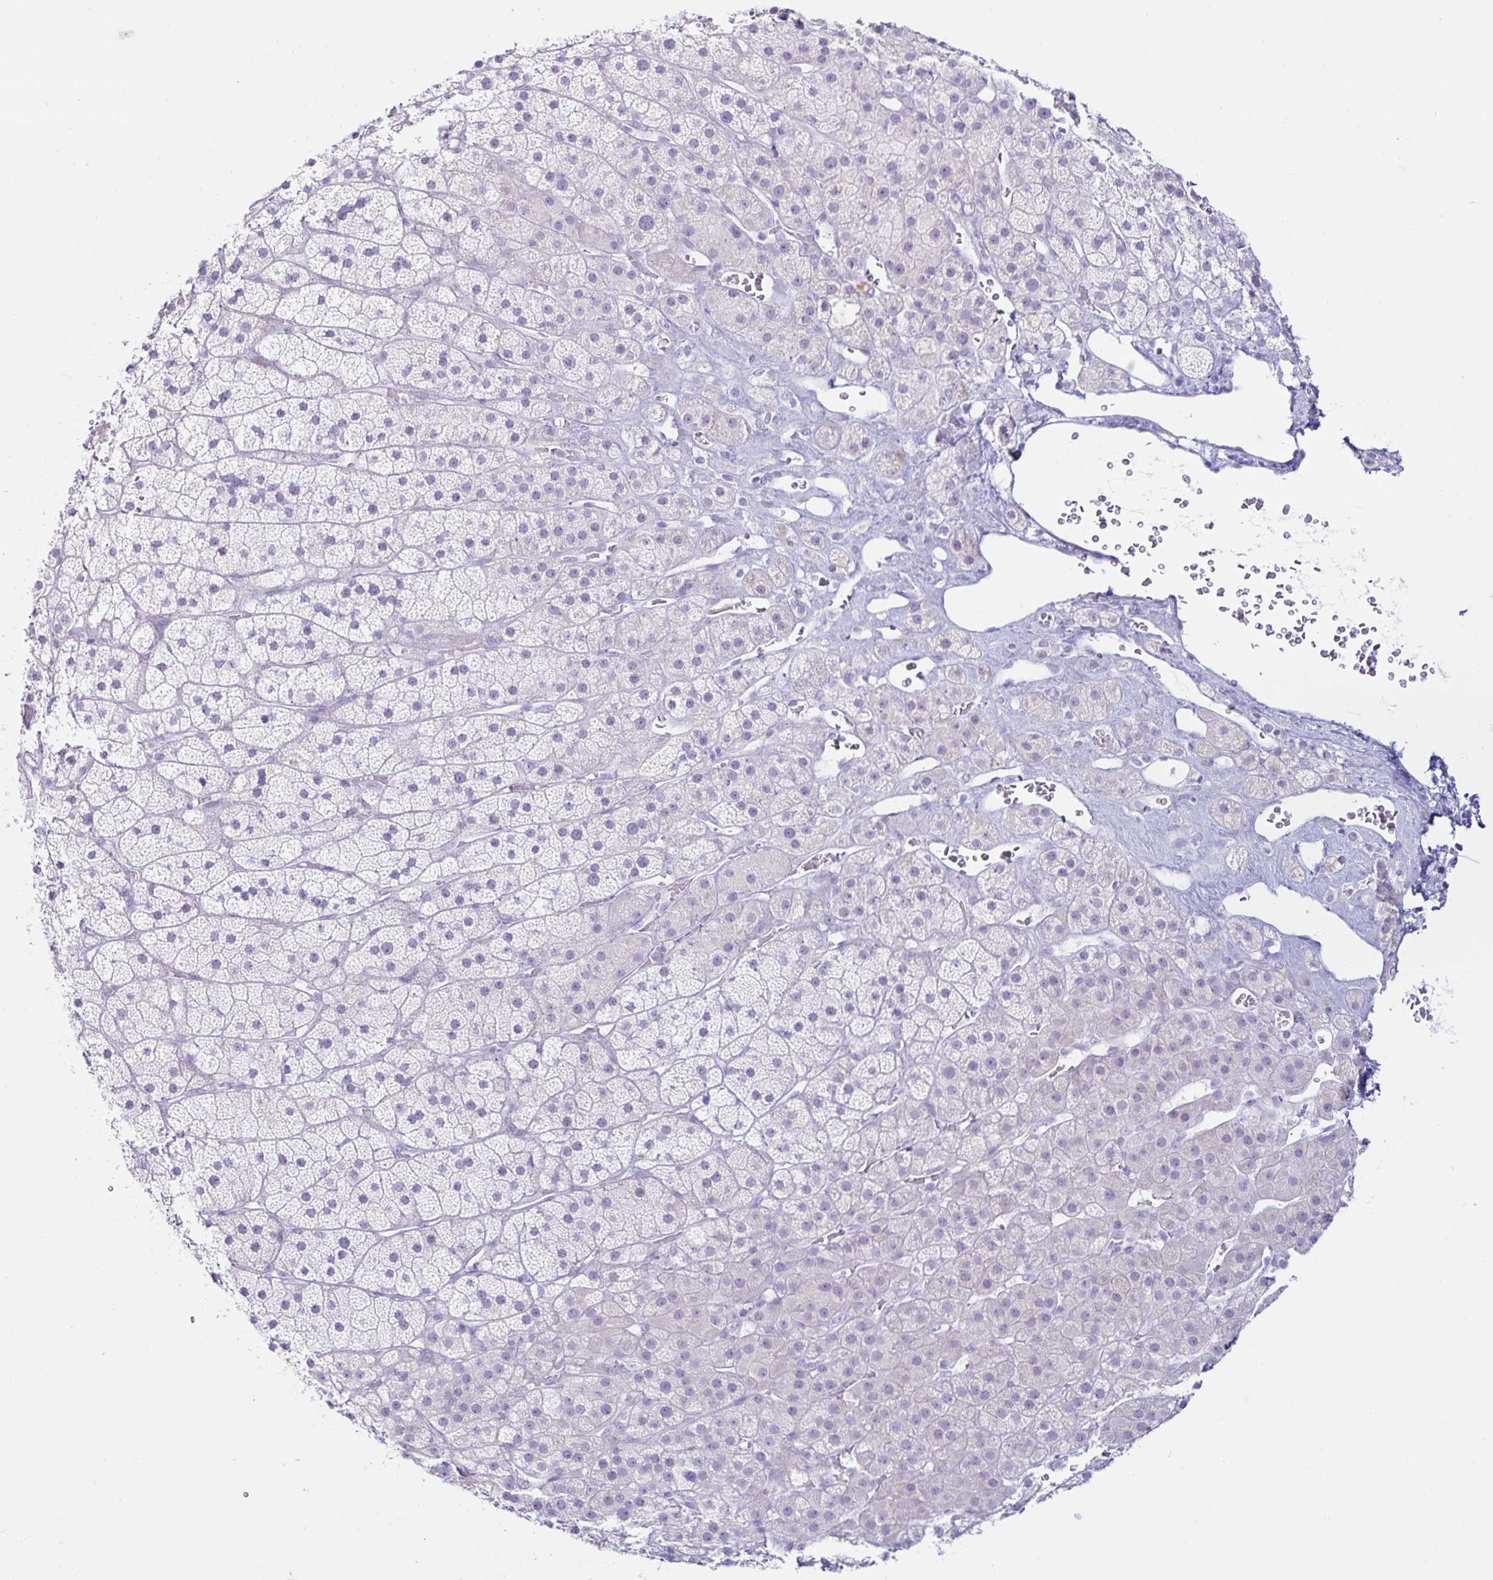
{"staining": {"intensity": "weak", "quantity": "<25%", "location": "cytoplasmic/membranous"}, "tissue": "adrenal gland", "cell_type": "Glandular cells", "image_type": "normal", "snomed": [{"axis": "morphology", "description": "Normal tissue, NOS"}, {"axis": "topography", "description": "Adrenal gland"}], "caption": "This is an IHC histopathology image of normal adrenal gland. There is no staining in glandular cells.", "gene": "BEST1", "patient": {"sex": "male", "age": 57}}